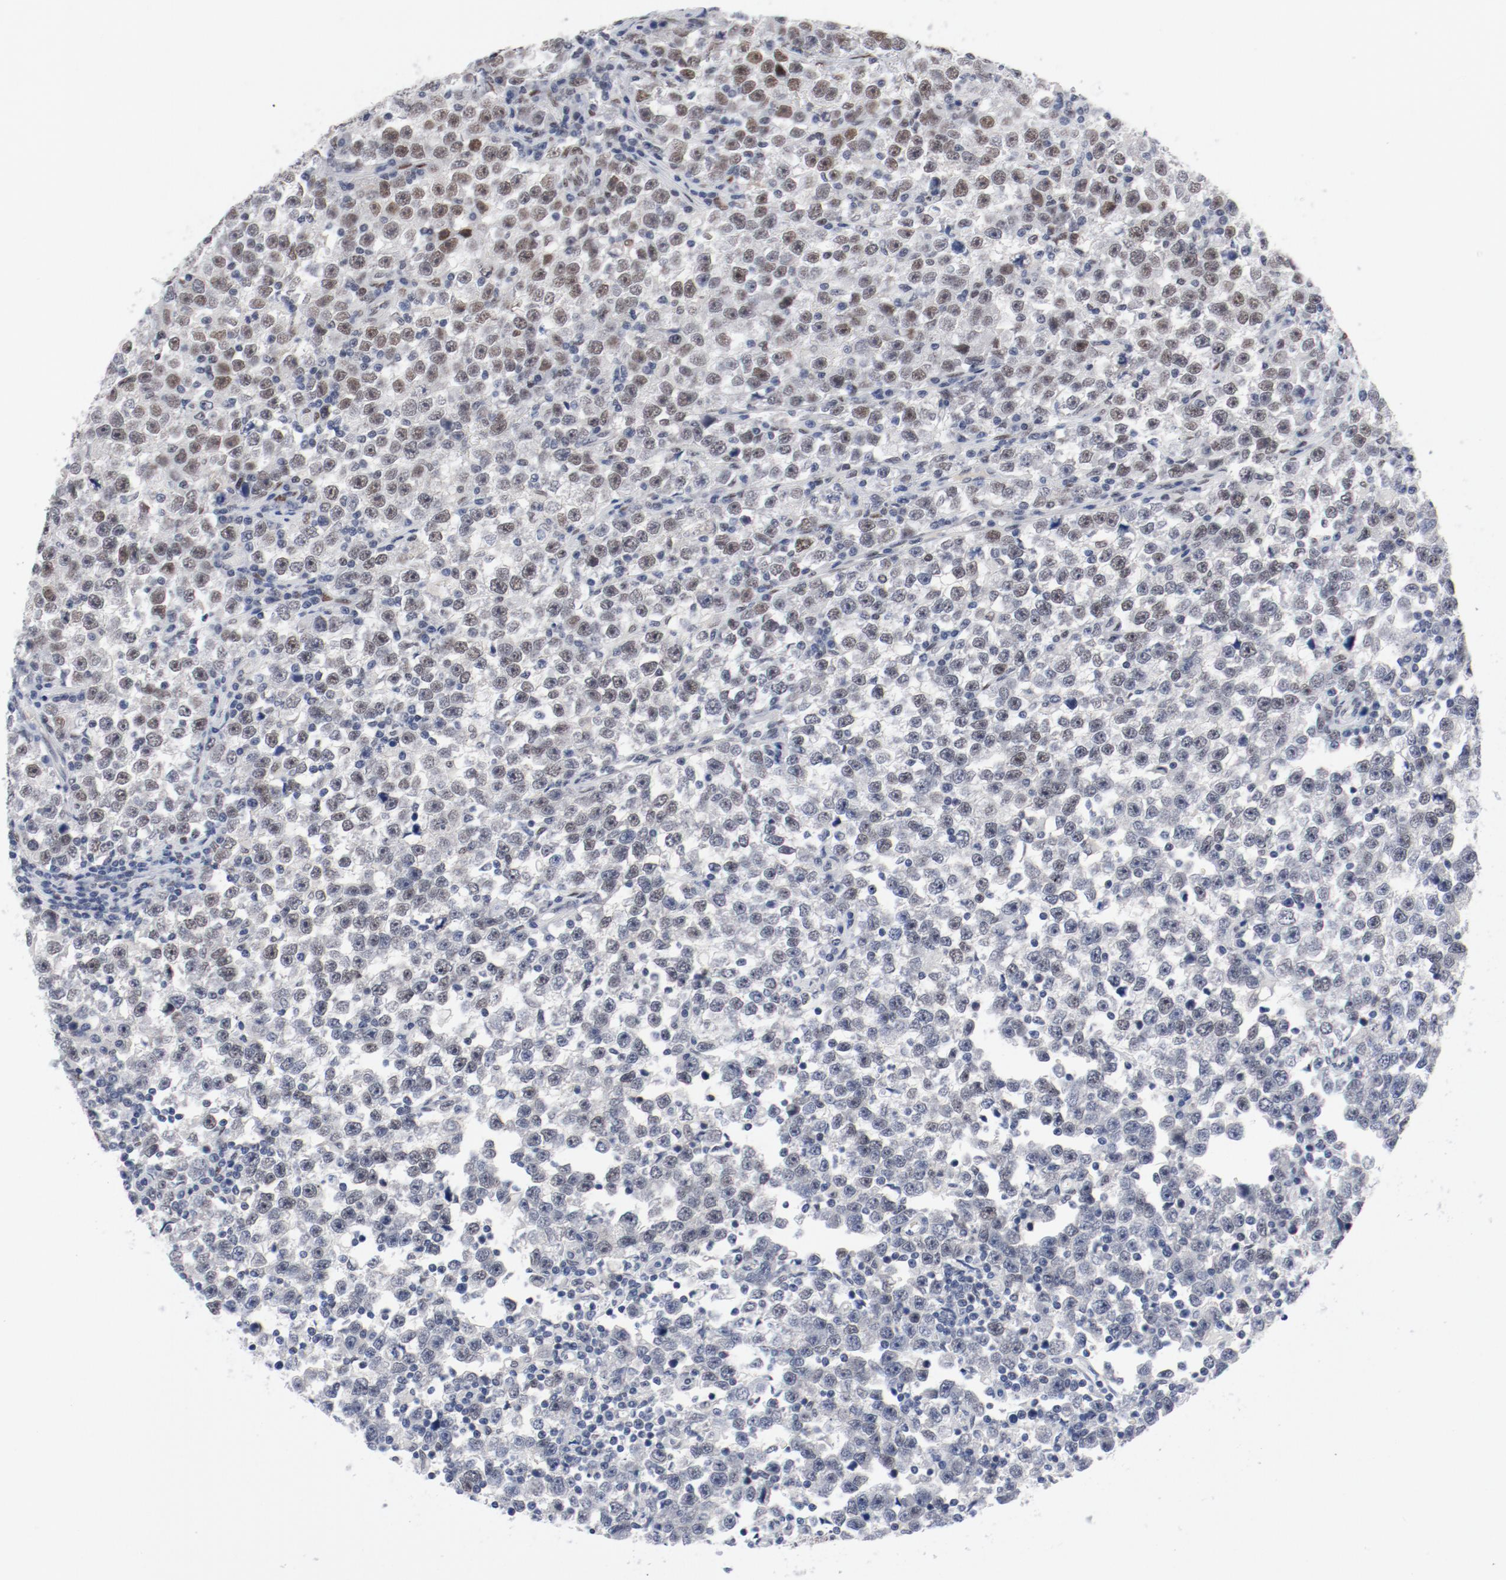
{"staining": {"intensity": "moderate", "quantity": ">75%", "location": "nuclear"}, "tissue": "testis cancer", "cell_type": "Tumor cells", "image_type": "cancer", "snomed": [{"axis": "morphology", "description": "Seminoma, NOS"}, {"axis": "topography", "description": "Testis"}], "caption": "Protein expression analysis of human testis seminoma reveals moderate nuclear staining in about >75% of tumor cells.", "gene": "ARNT", "patient": {"sex": "male", "age": 43}}